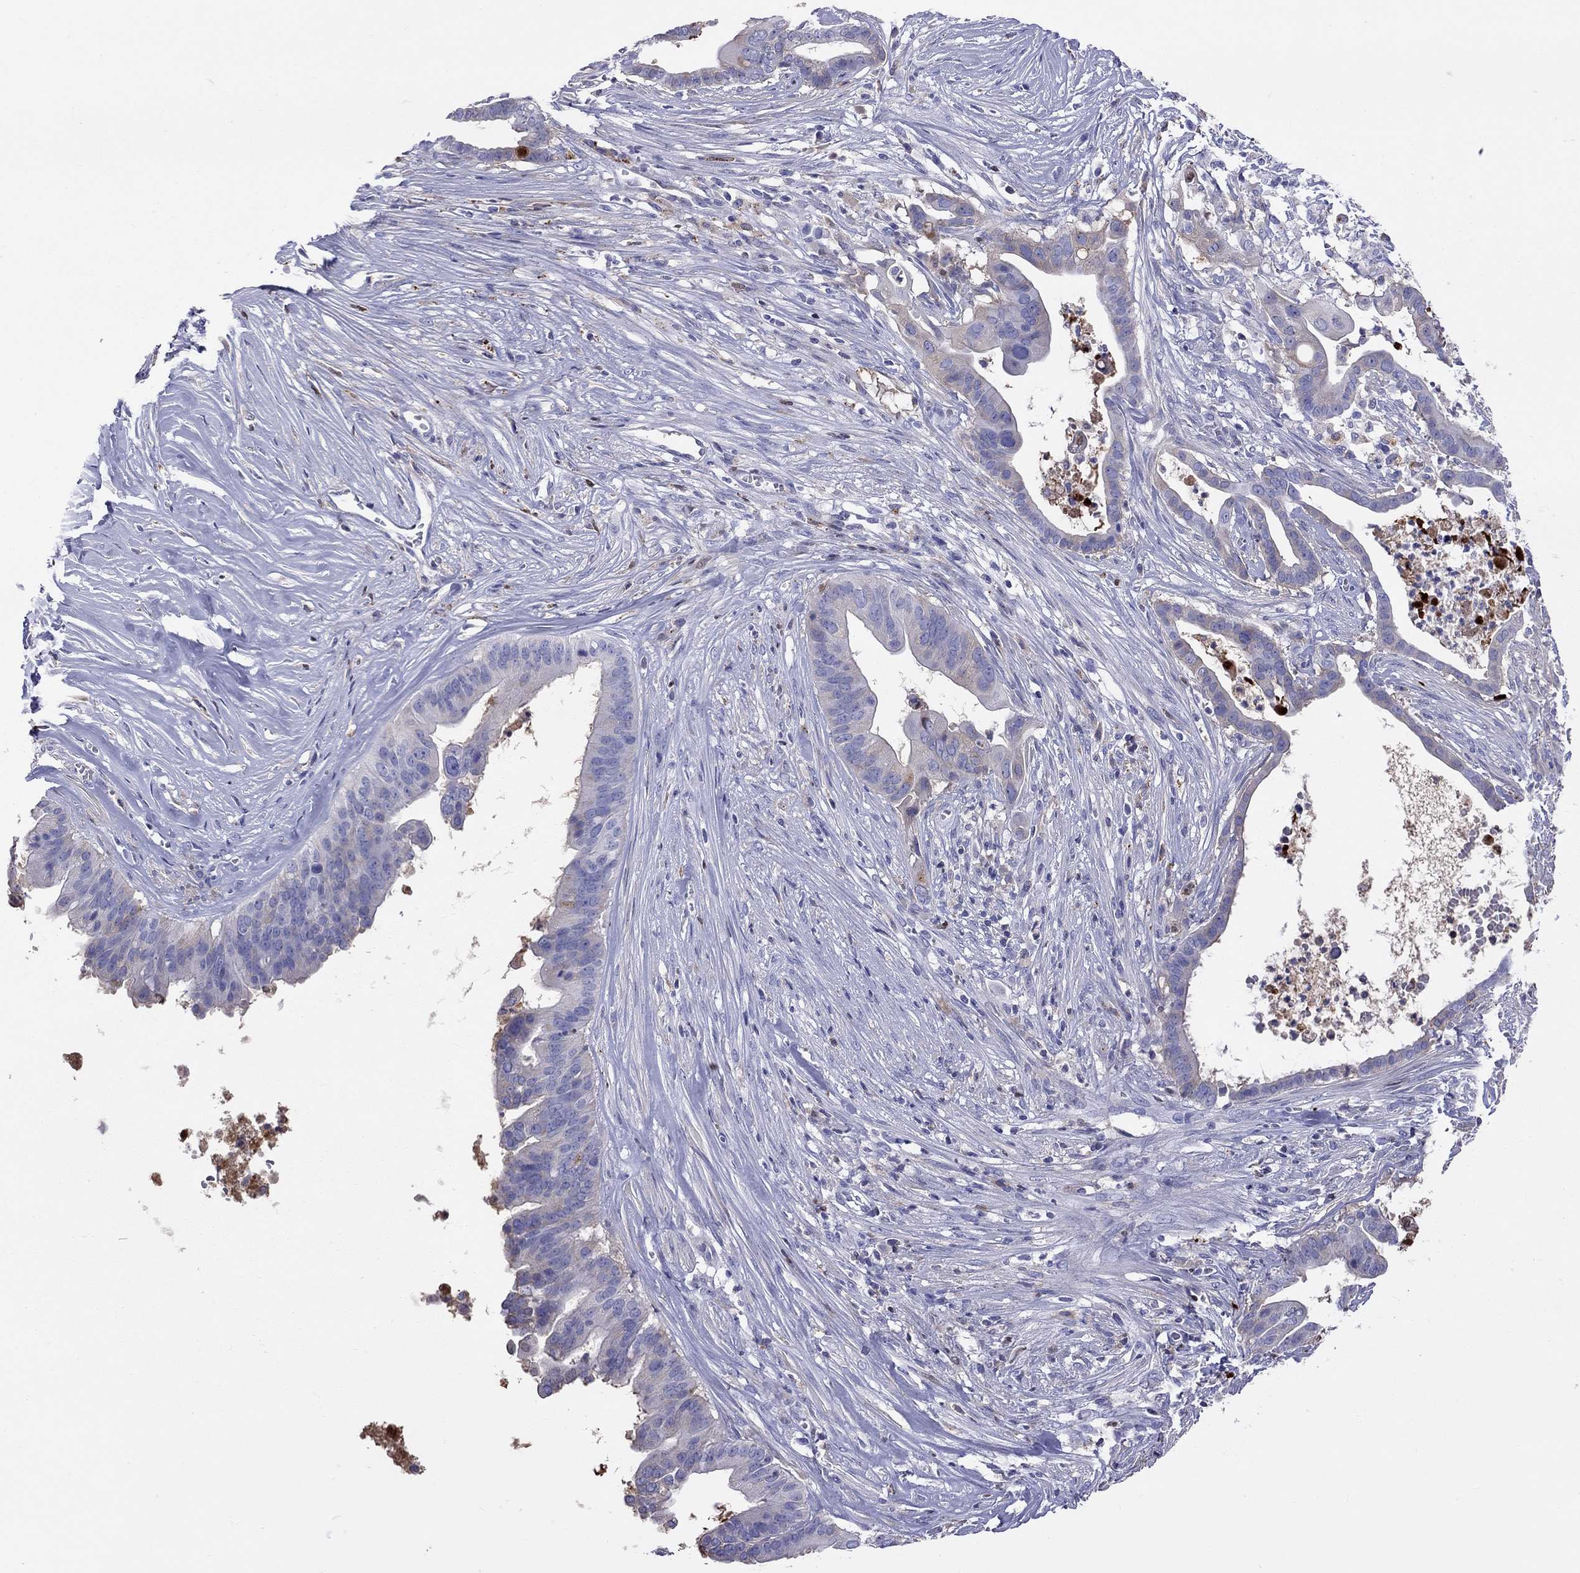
{"staining": {"intensity": "strong", "quantity": "25%-75%", "location": "cytoplasmic/membranous"}, "tissue": "pancreatic cancer", "cell_type": "Tumor cells", "image_type": "cancer", "snomed": [{"axis": "morphology", "description": "Adenocarcinoma, NOS"}, {"axis": "topography", "description": "Pancreas"}], "caption": "Adenocarcinoma (pancreatic) was stained to show a protein in brown. There is high levels of strong cytoplasmic/membranous positivity in approximately 25%-75% of tumor cells. (brown staining indicates protein expression, while blue staining denotes nuclei).", "gene": "SERPINA3", "patient": {"sex": "male", "age": 61}}